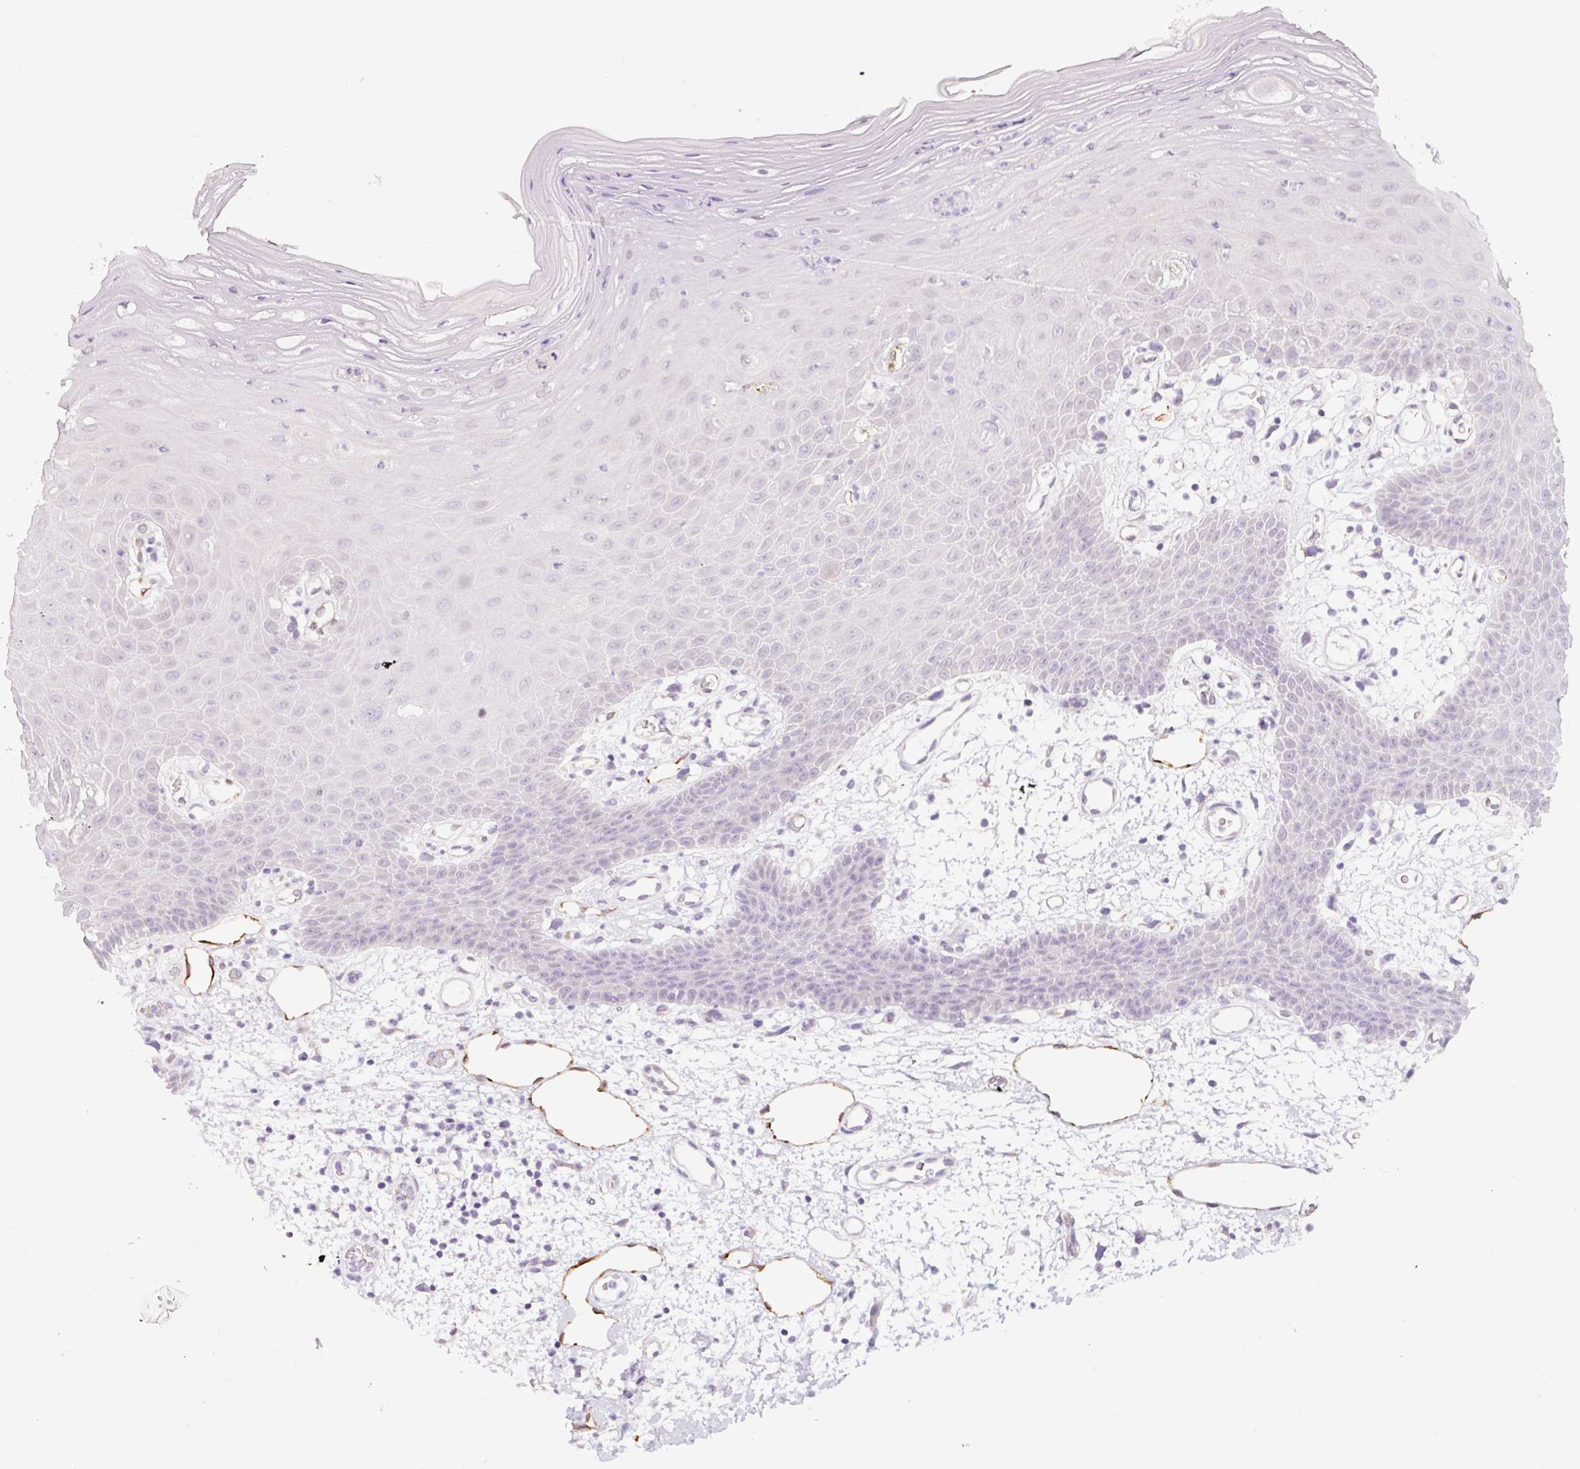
{"staining": {"intensity": "negative", "quantity": "none", "location": "none"}, "tissue": "oral mucosa", "cell_type": "Squamous epithelial cells", "image_type": "normal", "snomed": [{"axis": "morphology", "description": "Normal tissue, NOS"}, {"axis": "topography", "description": "Oral tissue"}], "caption": "A high-resolution photomicrograph shows immunohistochemistry staining of benign oral mucosa, which reveals no significant positivity in squamous epithelial cells.", "gene": "CCL25", "patient": {"sex": "female", "age": 59}}